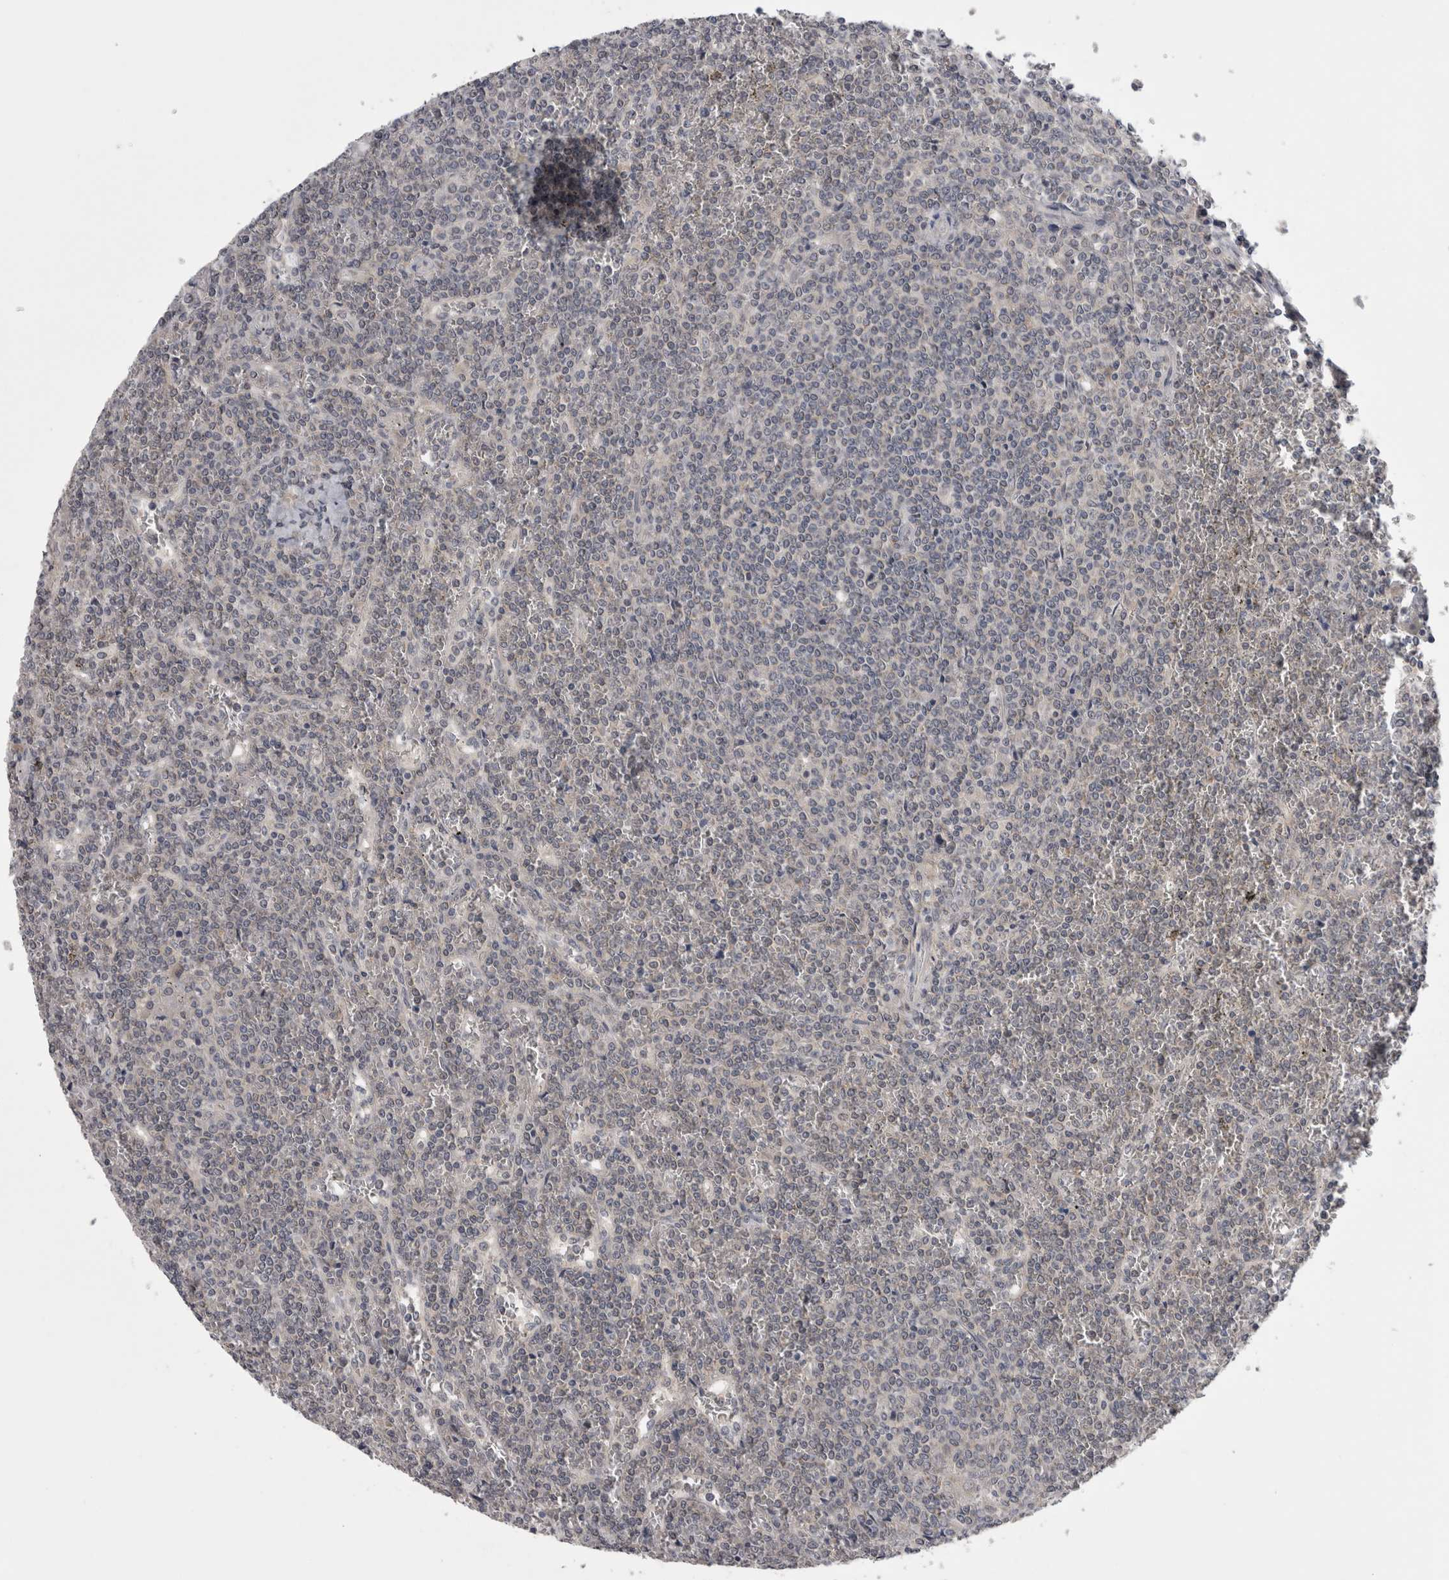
{"staining": {"intensity": "negative", "quantity": "none", "location": "none"}, "tissue": "lymphoma", "cell_type": "Tumor cells", "image_type": "cancer", "snomed": [{"axis": "morphology", "description": "Malignant lymphoma, non-Hodgkin's type, Low grade"}, {"axis": "topography", "description": "Spleen"}], "caption": "Lymphoma was stained to show a protein in brown. There is no significant staining in tumor cells. (DAB immunohistochemistry, high magnification).", "gene": "ZNF114", "patient": {"sex": "female", "age": 19}}